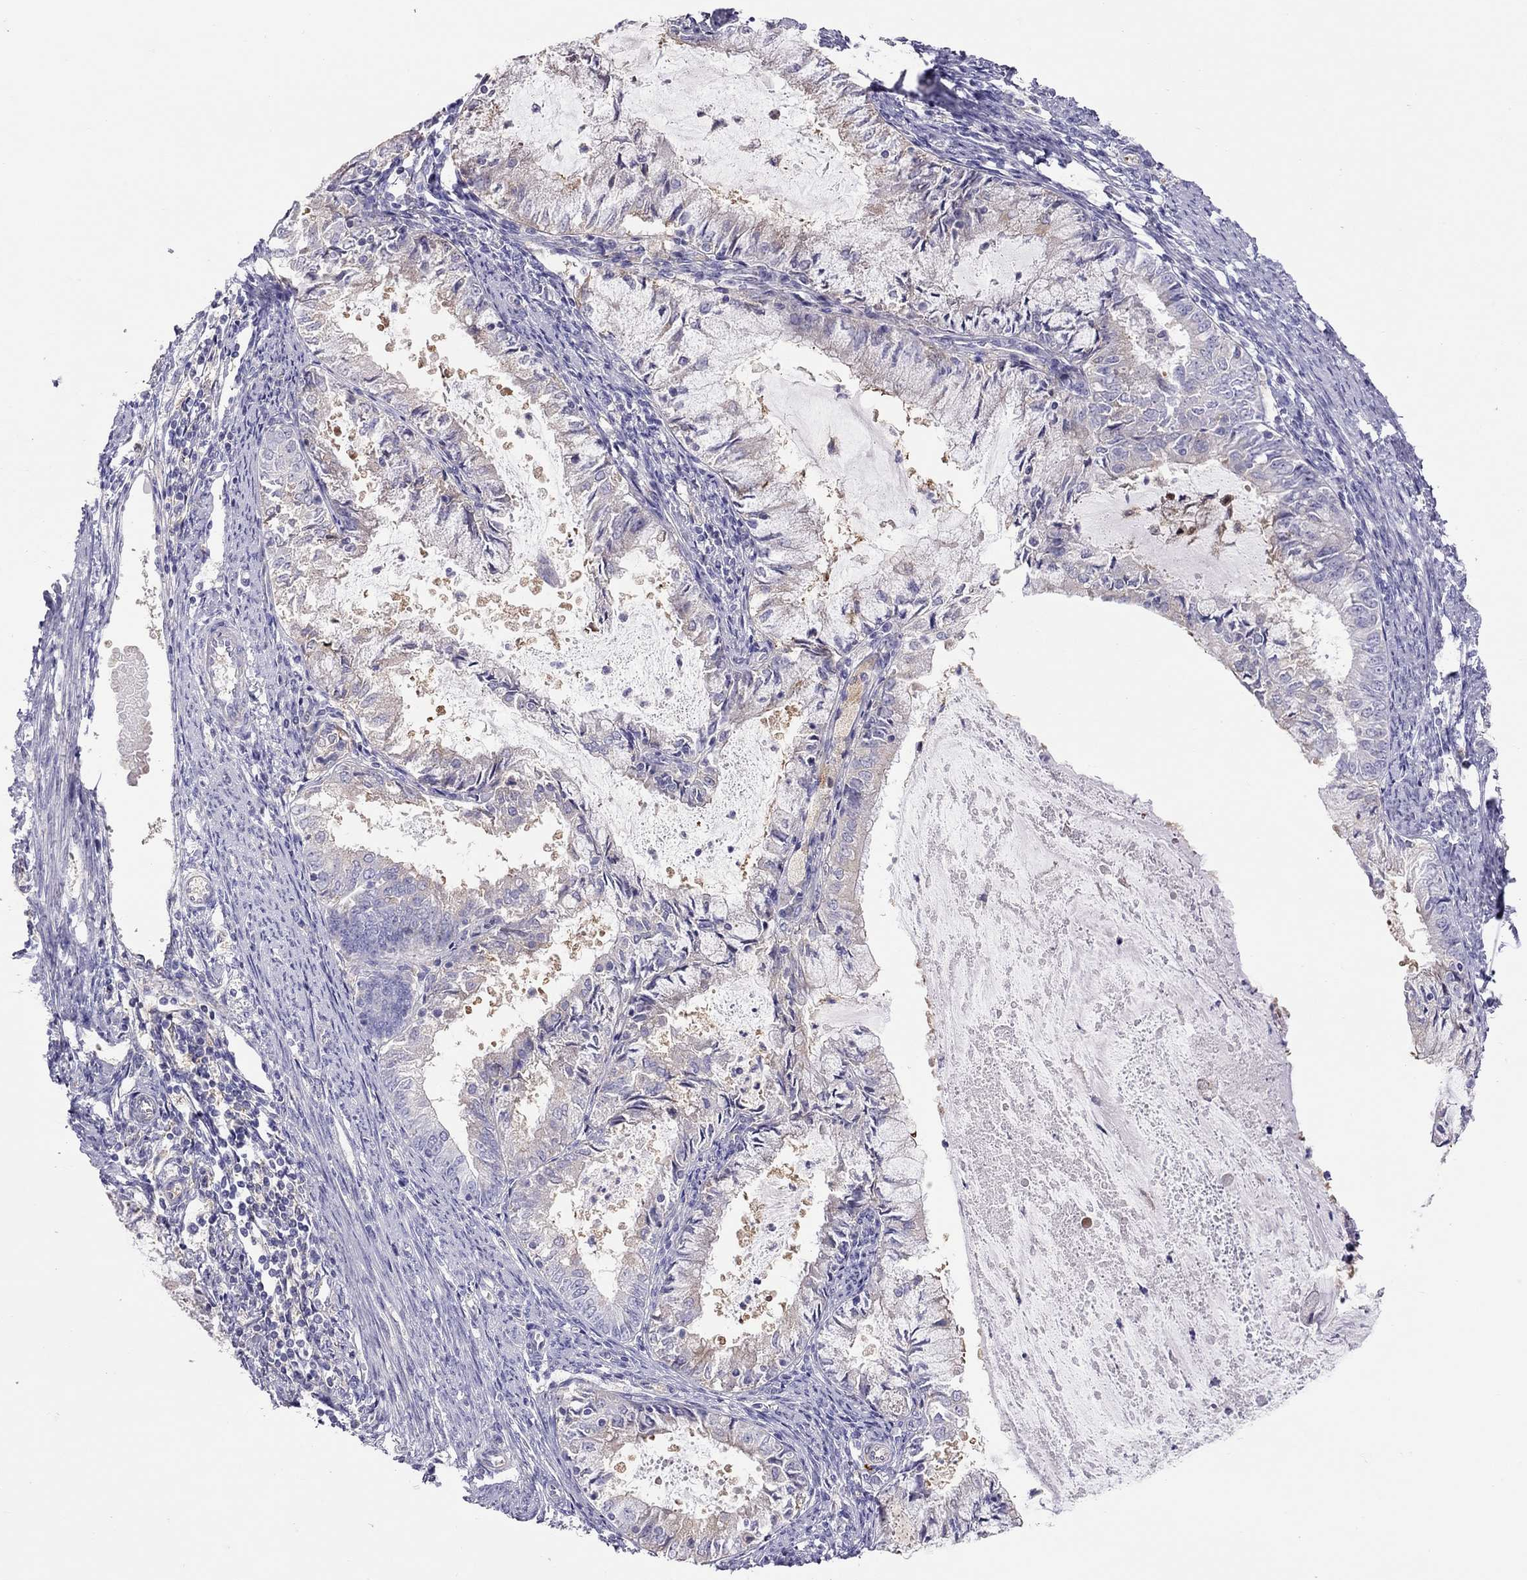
{"staining": {"intensity": "weak", "quantity": "<25%", "location": "cytoplasmic/membranous"}, "tissue": "endometrial cancer", "cell_type": "Tumor cells", "image_type": "cancer", "snomed": [{"axis": "morphology", "description": "Adenocarcinoma, NOS"}, {"axis": "topography", "description": "Endometrium"}], "caption": "Tumor cells show no significant staining in endometrial cancer.", "gene": "ALOX15B", "patient": {"sex": "female", "age": 57}}